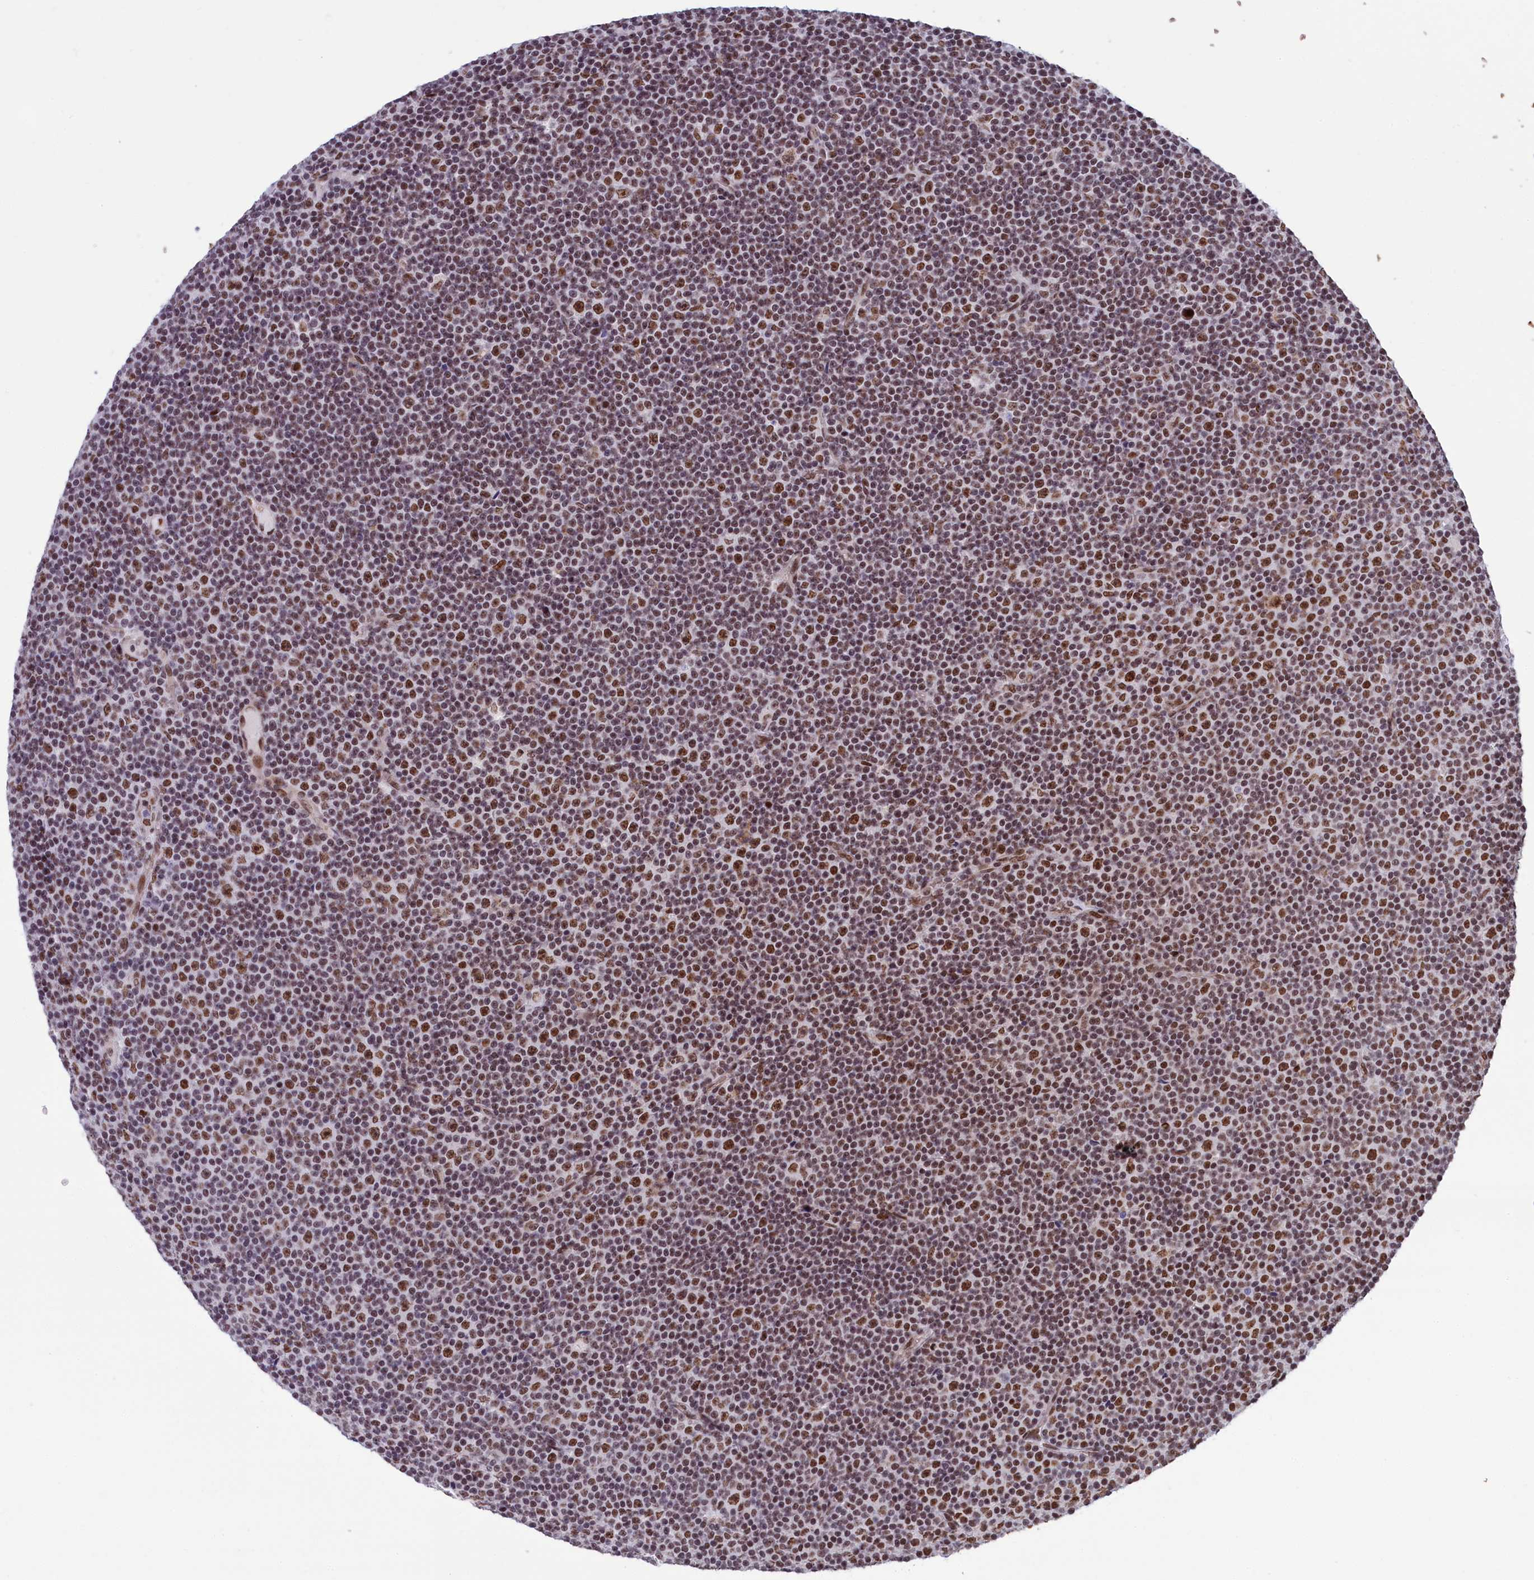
{"staining": {"intensity": "moderate", "quantity": "25%-75%", "location": "nuclear"}, "tissue": "lymphoma", "cell_type": "Tumor cells", "image_type": "cancer", "snomed": [{"axis": "morphology", "description": "Malignant lymphoma, non-Hodgkin's type, Low grade"}, {"axis": "topography", "description": "Lymph node"}], "caption": "High-magnification brightfield microscopy of low-grade malignant lymphoma, non-Hodgkin's type stained with DAB (3,3'-diaminobenzidine) (brown) and counterstained with hematoxylin (blue). tumor cells exhibit moderate nuclear staining is seen in approximately25%-75% of cells.", "gene": "MPHOSPH8", "patient": {"sex": "female", "age": 67}}